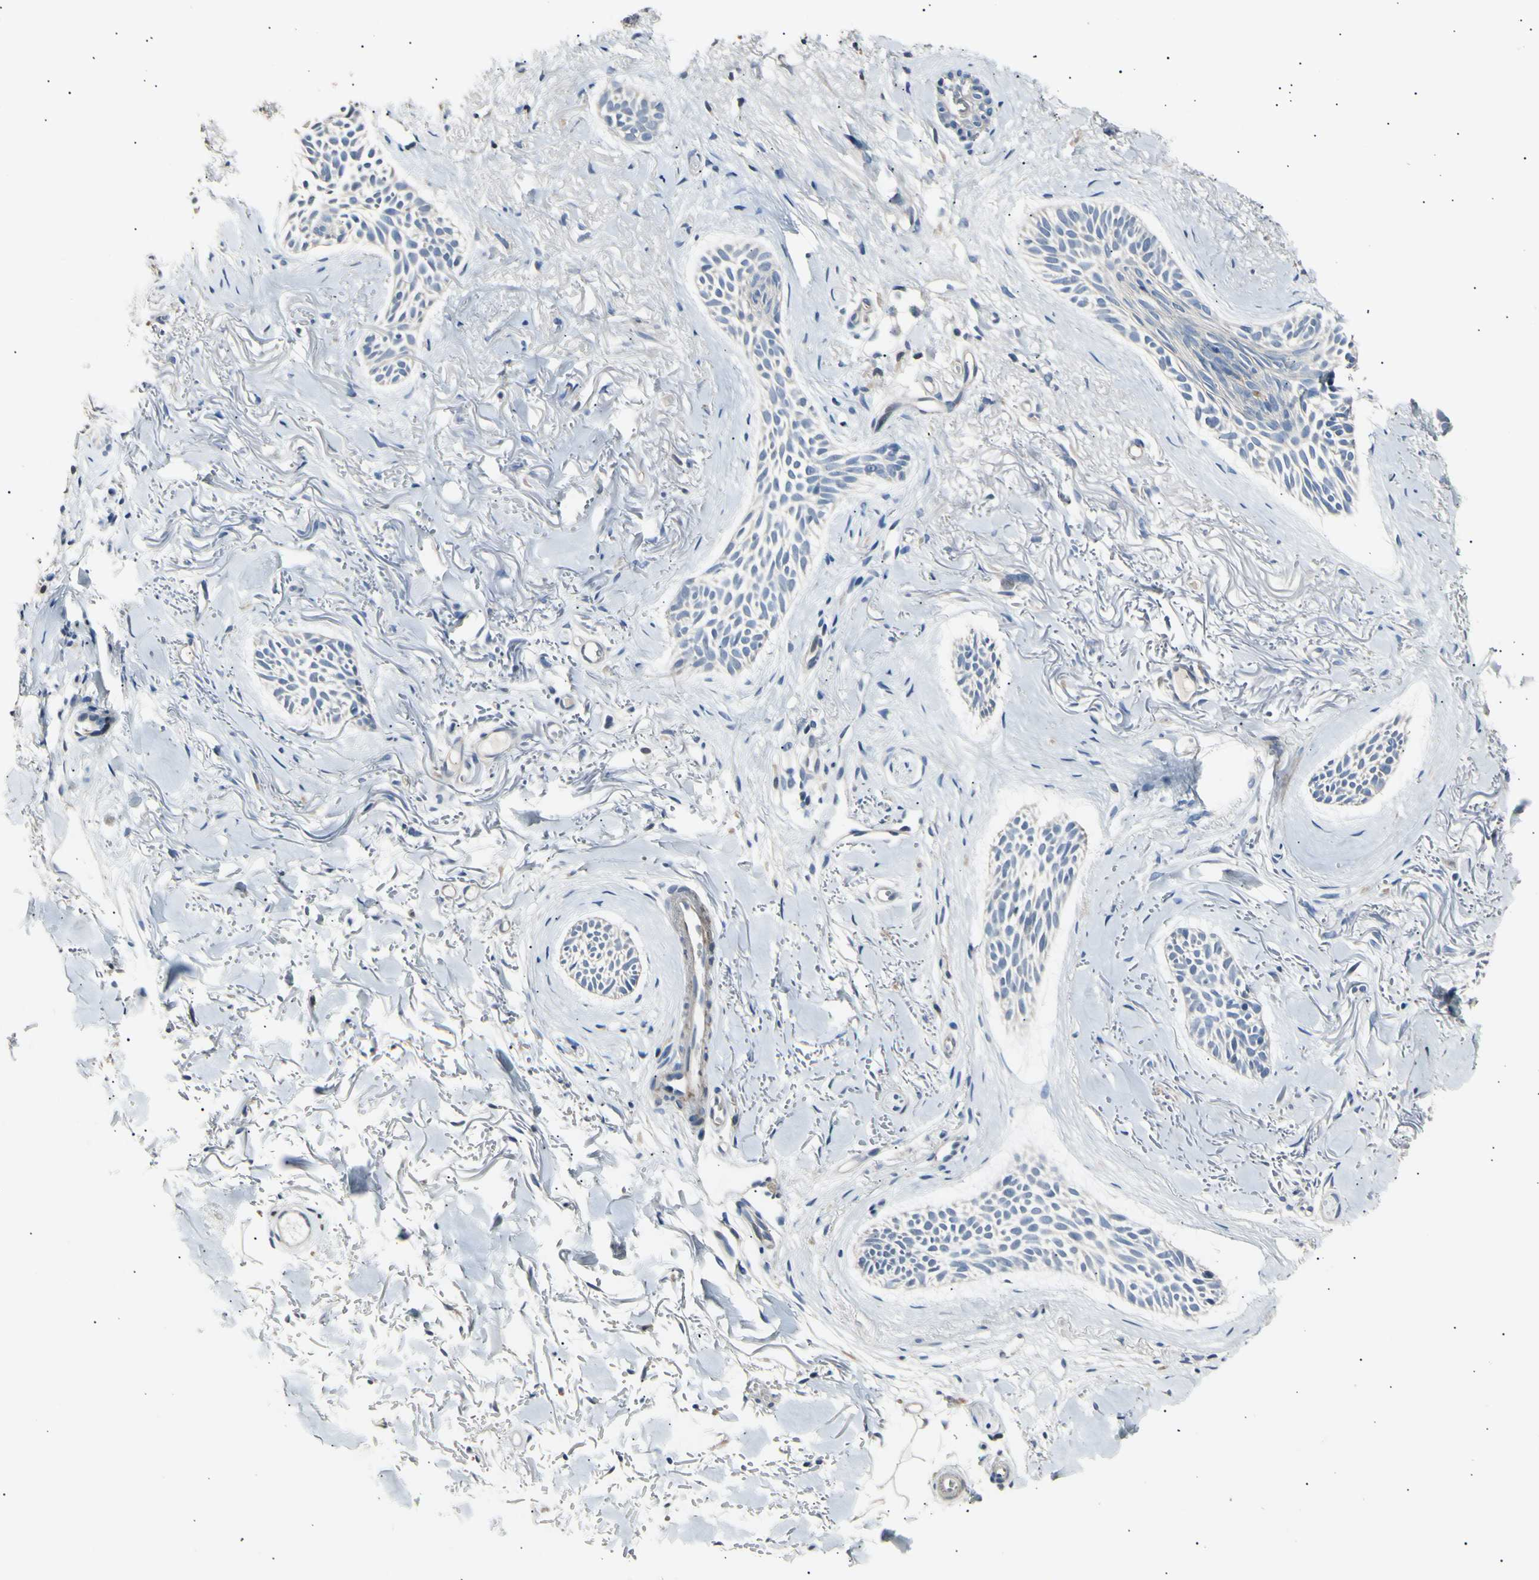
{"staining": {"intensity": "negative", "quantity": "none", "location": "none"}, "tissue": "skin cancer", "cell_type": "Tumor cells", "image_type": "cancer", "snomed": [{"axis": "morphology", "description": "Normal tissue, NOS"}, {"axis": "morphology", "description": "Basal cell carcinoma"}, {"axis": "topography", "description": "Skin"}], "caption": "The photomicrograph demonstrates no staining of tumor cells in skin cancer (basal cell carcinoma).", "gene": "LDLR", "patient": {"sex": "female", "age": 84}}